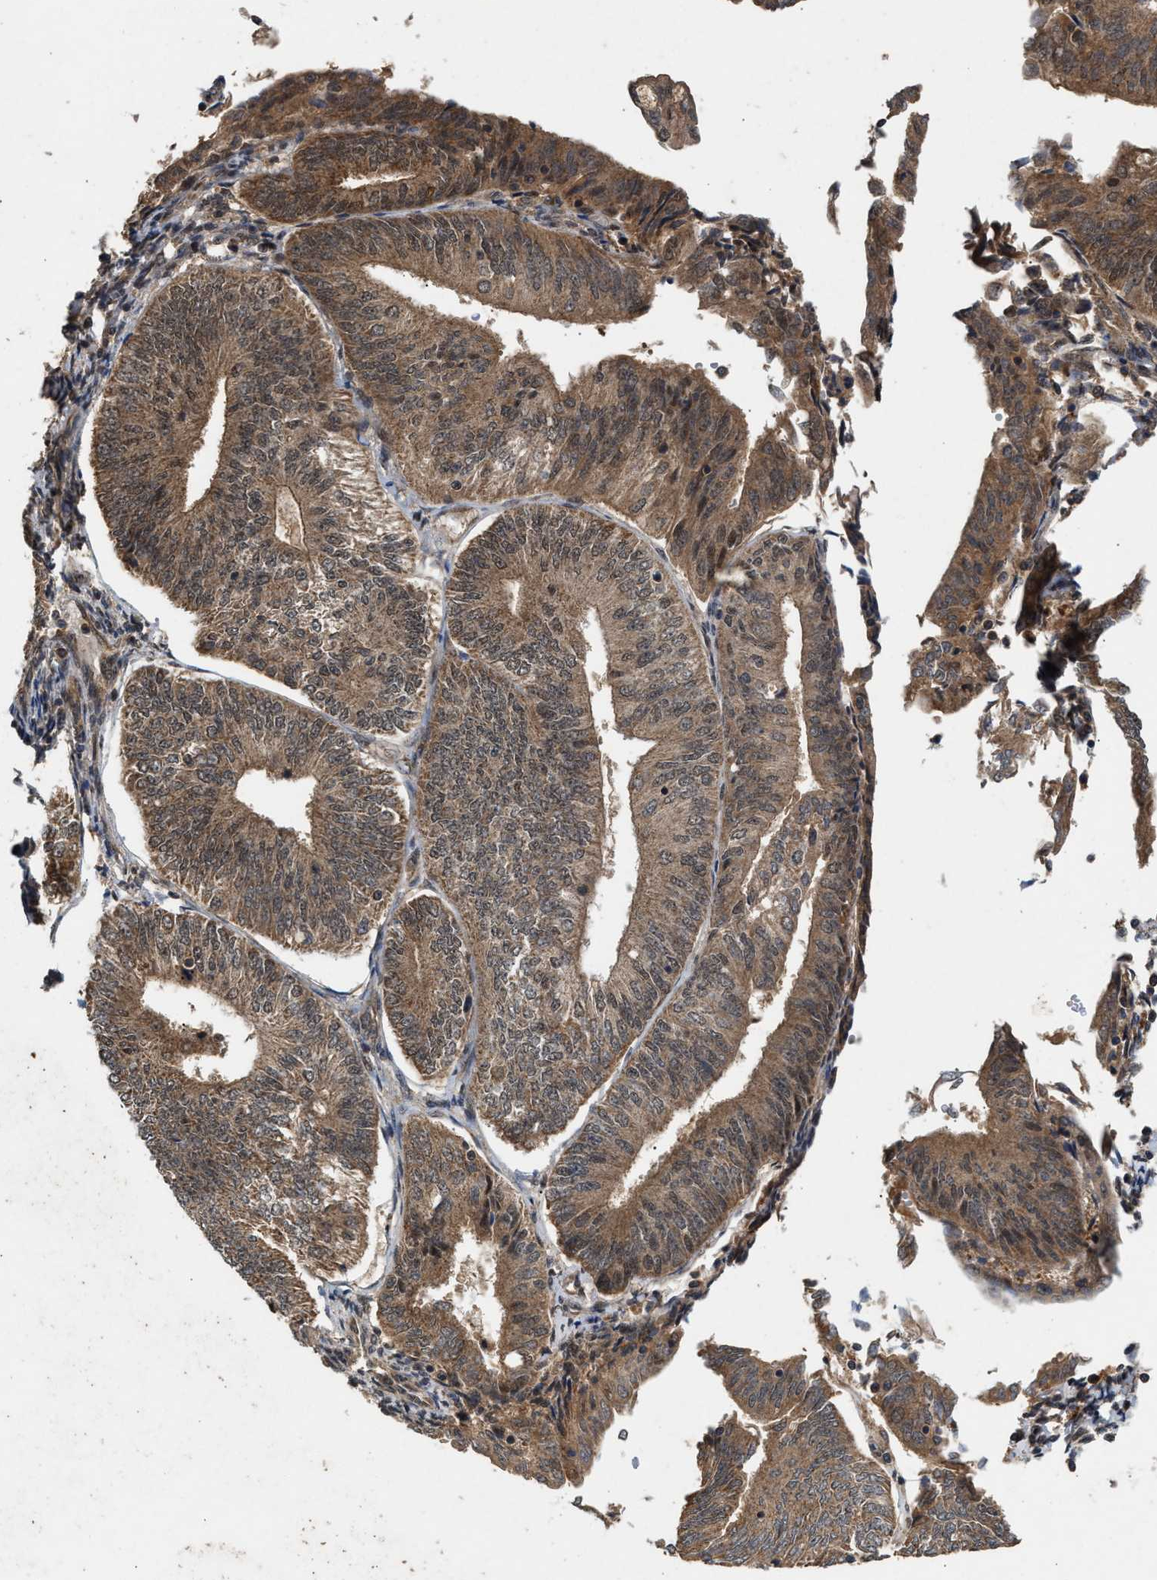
{"staining": {"intensity": "moderate", "quantity": ">75%", "location": "cytoplasmic/membranous,nuclear"}, "tissue": "endometrial cancer", "cell_type": "Tumor cells", "image_type": "cancer", "snomed": [{"axis": "morphology", "description": "Adenocarcinoma, NOS"}, {"axis": "topography", "description": "Endometrium"}], "caption": "Endometrial cancer (adenocarcinoma) stained for a protein (brown) shows moderate cytoplasmic/membranous and nuclear positive expression in about >75% of tumor cells.", "gene": "RUSC2", "patient": {"sex": "female", "age": 58}}